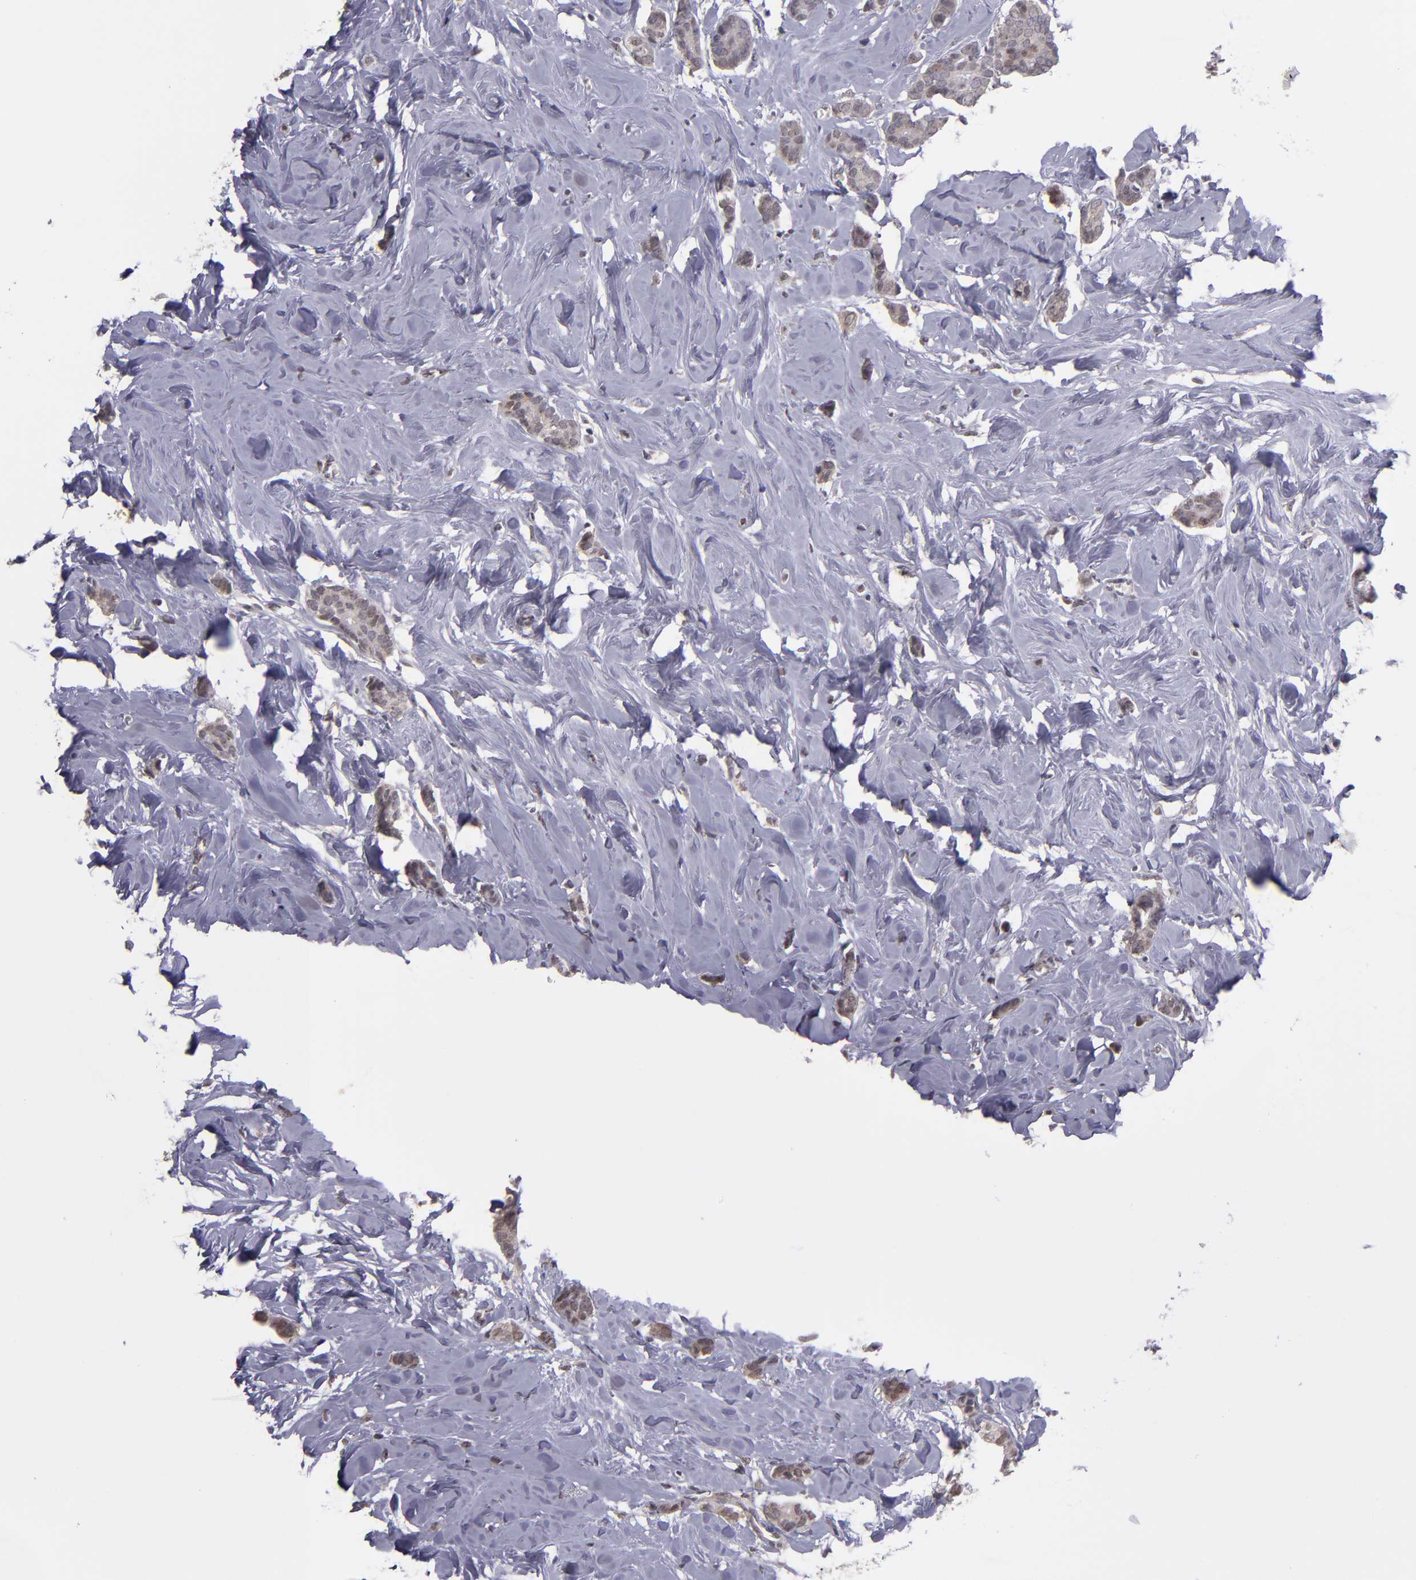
{"staining": {"intensity": "weak", "quantity": ">75%", "location": "cytoplasmic/membranous,nuclear"}, "tissue": "breast cancer", "cell_type": "Tumor cells", "image_type": "cancer", "snomed": [{"axis": "morphology", "description": "Duct carcinoma"}, {"axis": "topography", "description": "Breast"}], "caption": "Intraductal carcinoma (breast) stained with a protein marker shows weak staining in tumor cells.", "gene": "NRXN3", "patient": {"sex": "female", "age": 84}}